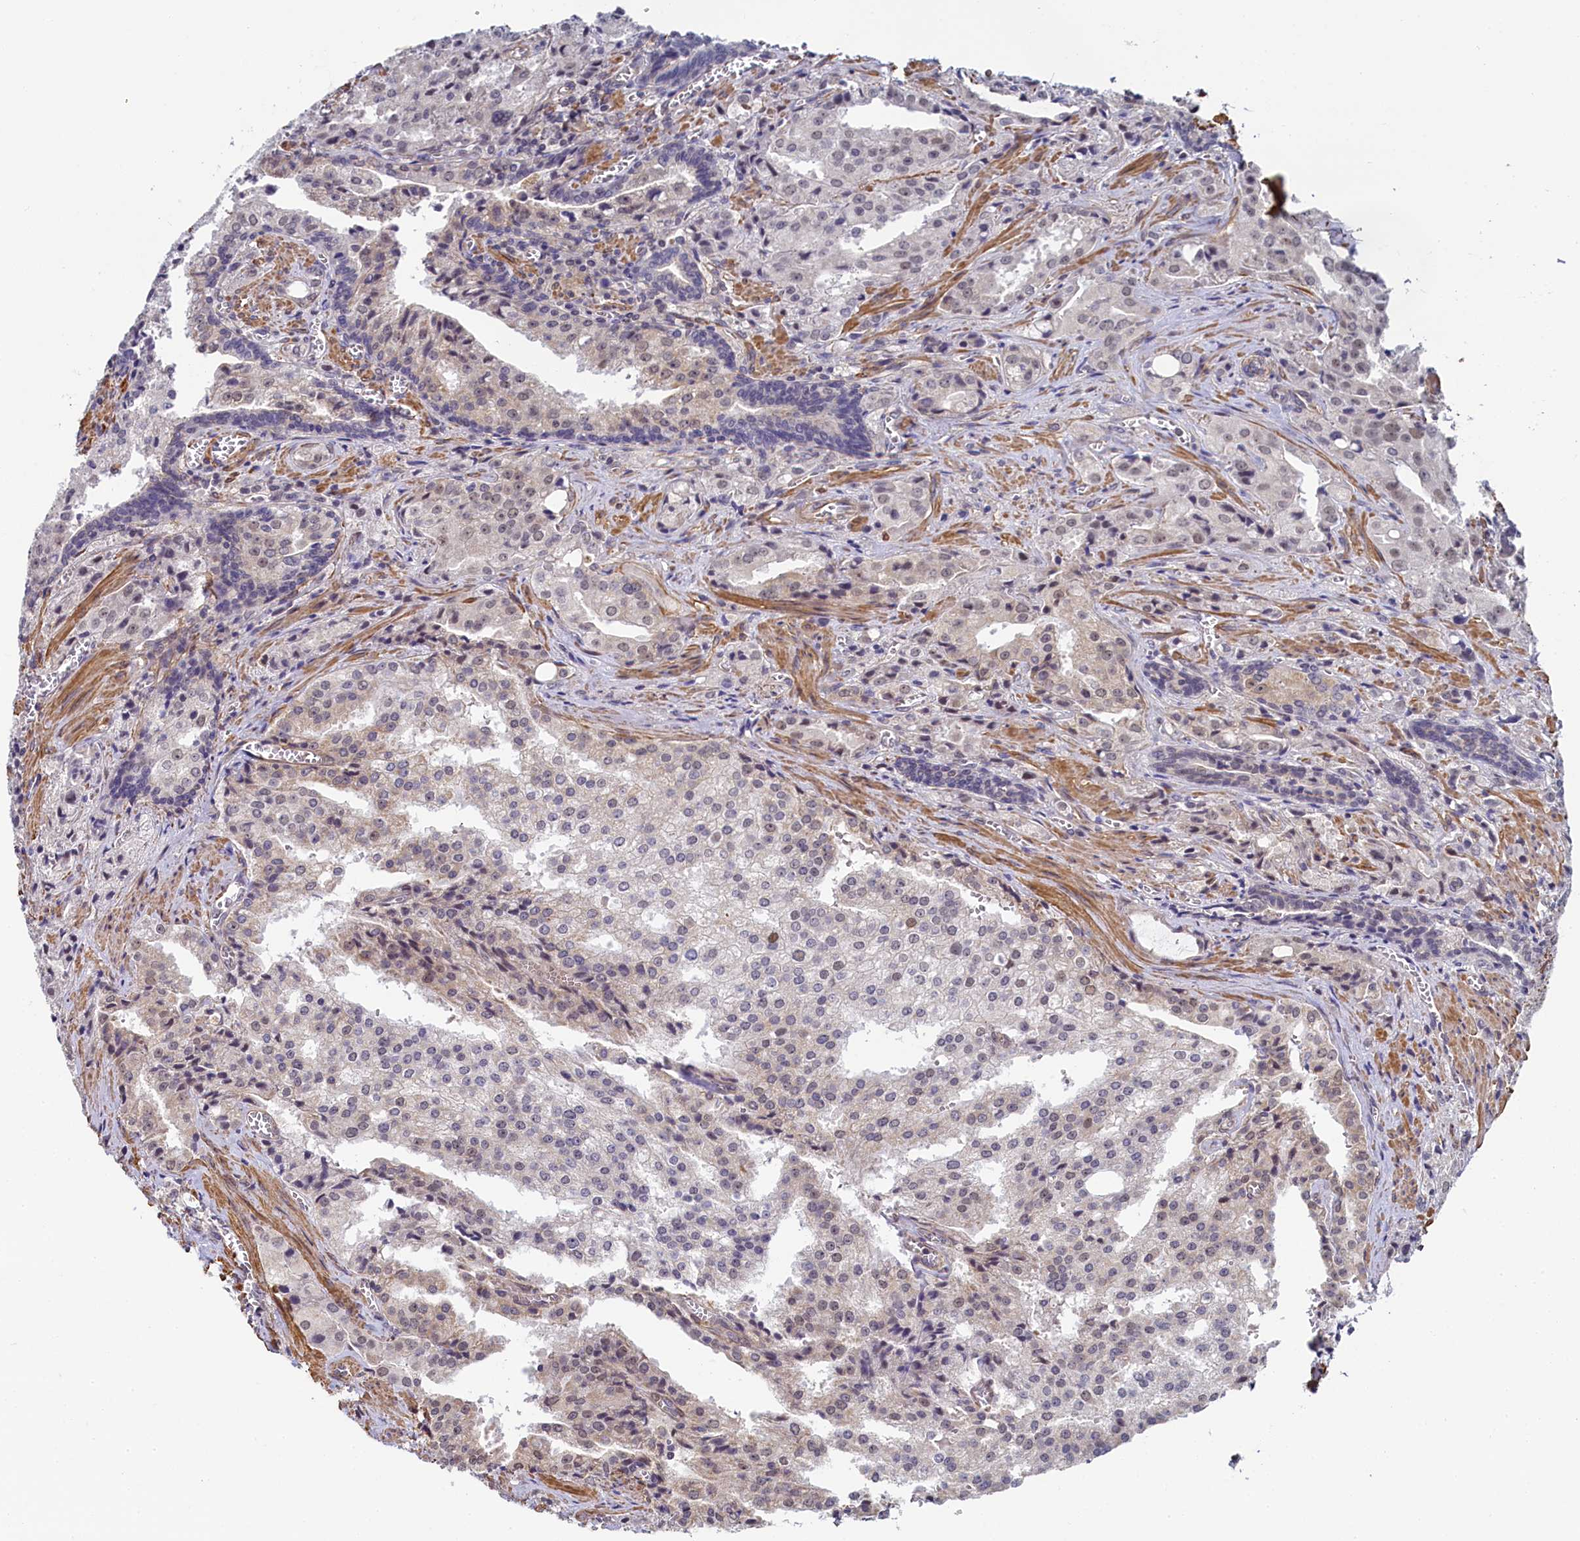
{"staining": {"intensity": "weak", "quantity": "<25%", "location": "cytoplasmic/membranous,nuclear"}, "tissue": "prostate cancer", "cell_type": "Tumor cells", "image_type": "cancer", "snomed": [{"axis": "morphology", "description": "Adenocarcinoma, High grade"}, {"axis": "topography", "description": "Prostate"}], "caption": "Micrograph shows no significant protein staining in tumor cells of prostate adenocarcinoma (high-grade).", "gene": "INTS14", "patient": {"sex": "male", "age": 68}}